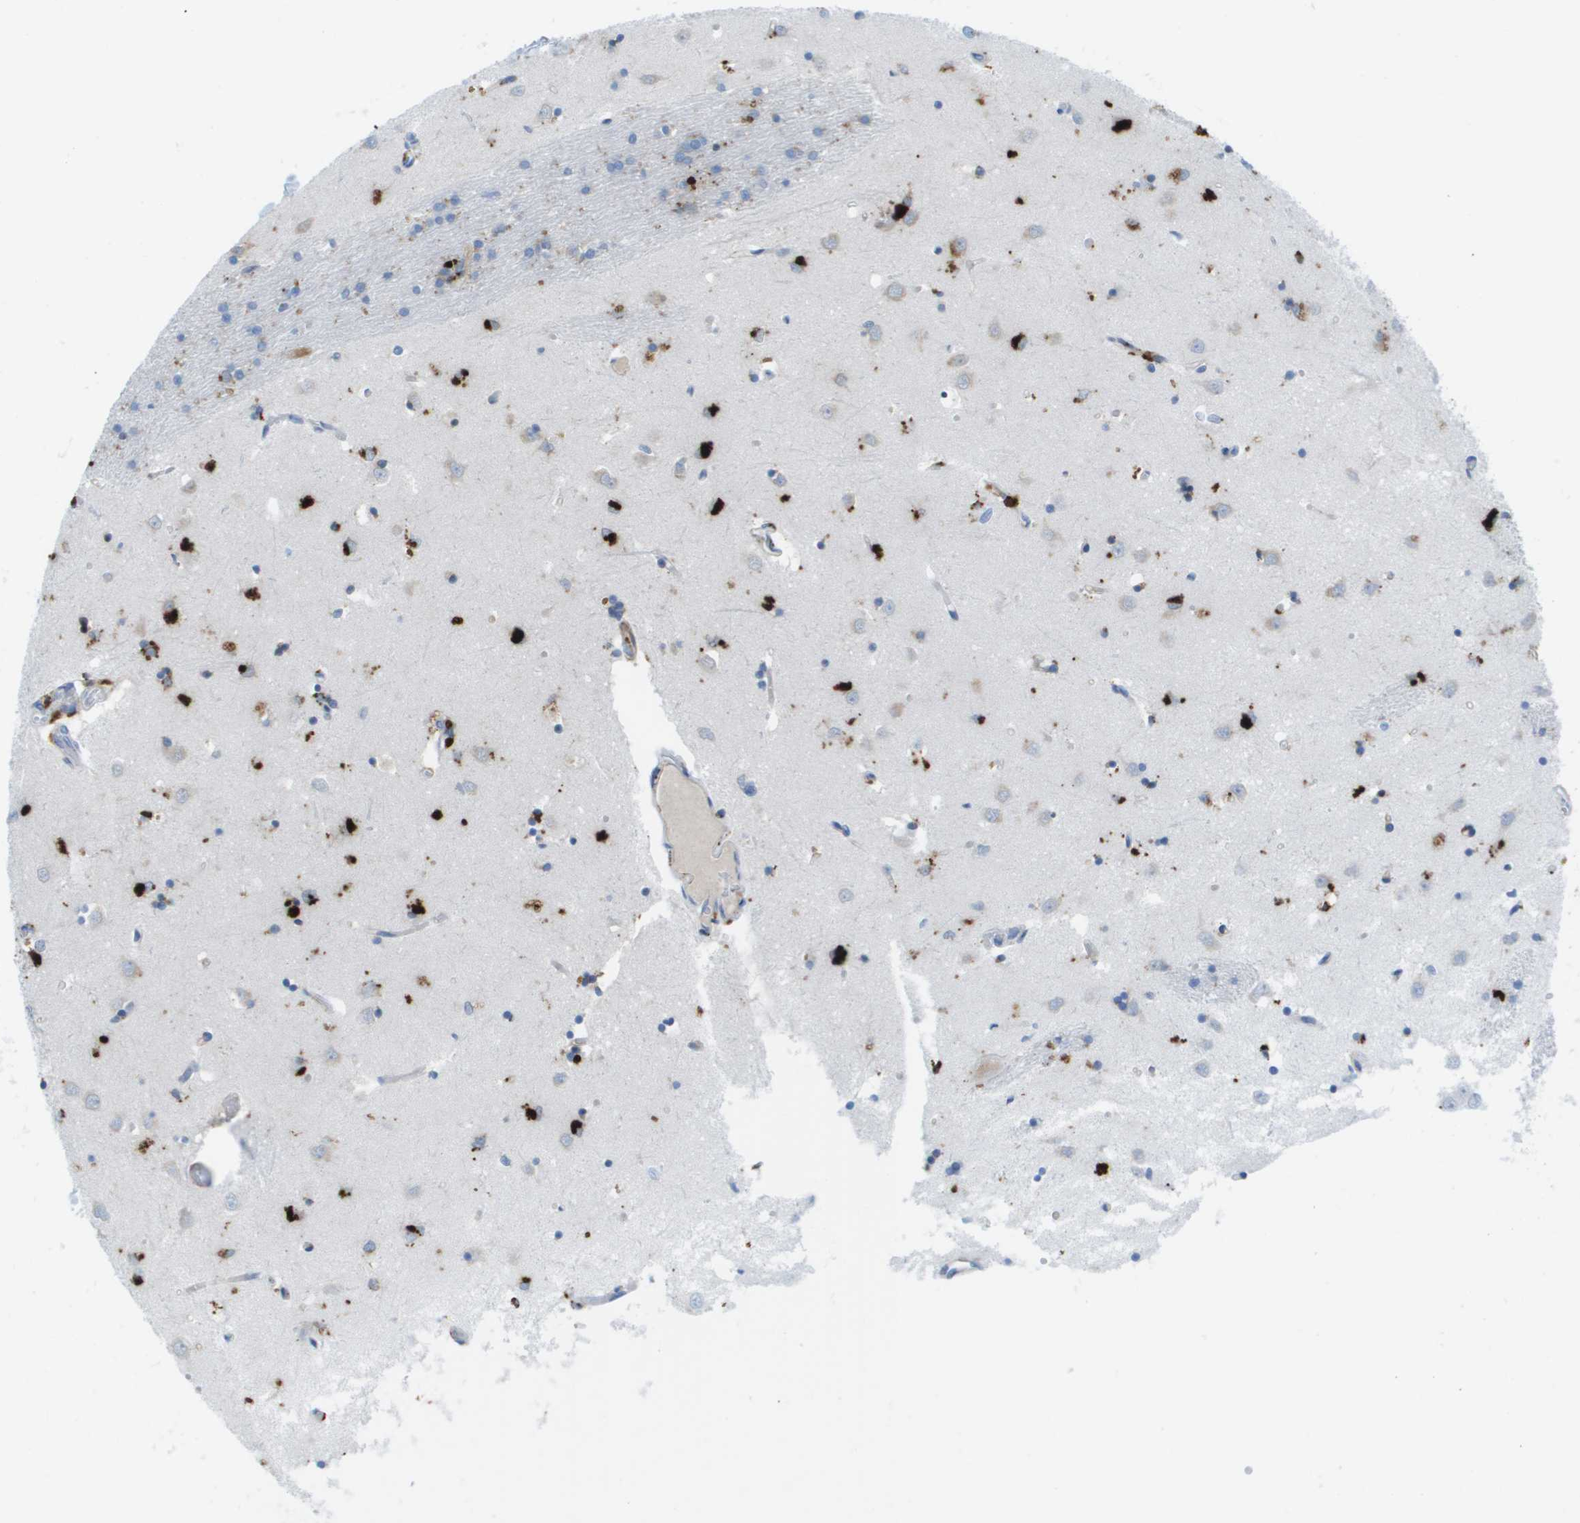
{"staining": {"intensity": "strong", "quantity": "<25%", "location": "cytoplasmic/membranous"}, "tissue": "caudate", "cell_type": "Glial cells", "image_type": "normal", "snomed": [{"axis": "morphology", "description": "Normal tissue, NOS"}, {"axis": "topography", "description": "Lateral ventricle wall"}], "caption": "Caudate stained with a protein marker exhibits strong staining in glial cells.", "gene": "PRCP", "patient": {"sex": "female", "age": 19}}